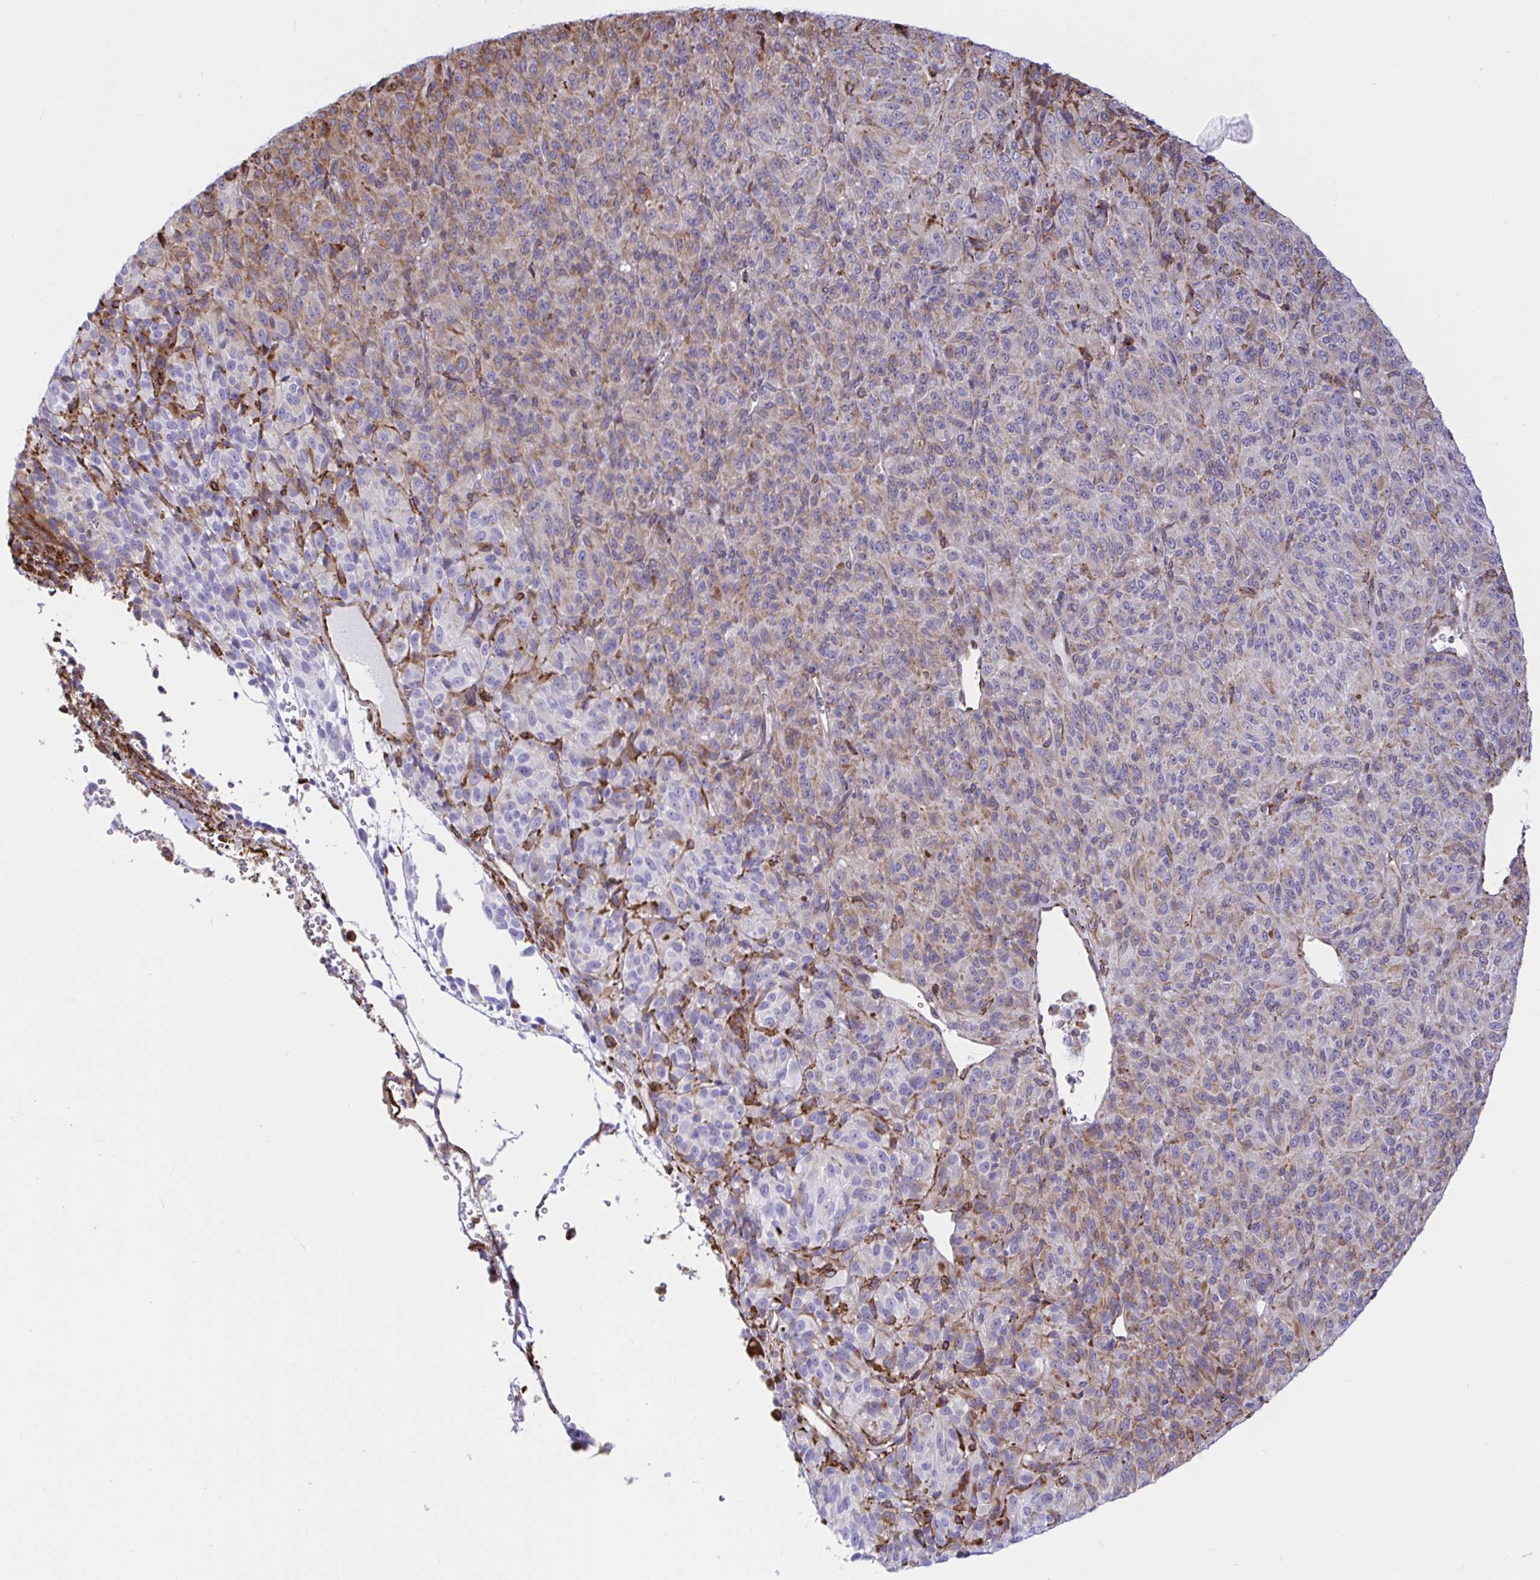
{"staining": {"intensity": "weak", "quantity": "<25%", "location": "cytoplasmic/membranous"}, "tissue": "melanoma", "cell_type": "Tumor cells", "image_type": "cancer", "snomed": [{"axis": "morphology", "description": "Malignant melanoma, Metastatic site"}, {"axis": "topography", "description": "Brain"}], "caption": "This is an immunohistochemistry photomicrograph of malignant melanoma (metastatic site). There is no staining in tumor cells.", "gene": "CLGN", "patient": {"sex": "female", "age": 56}}